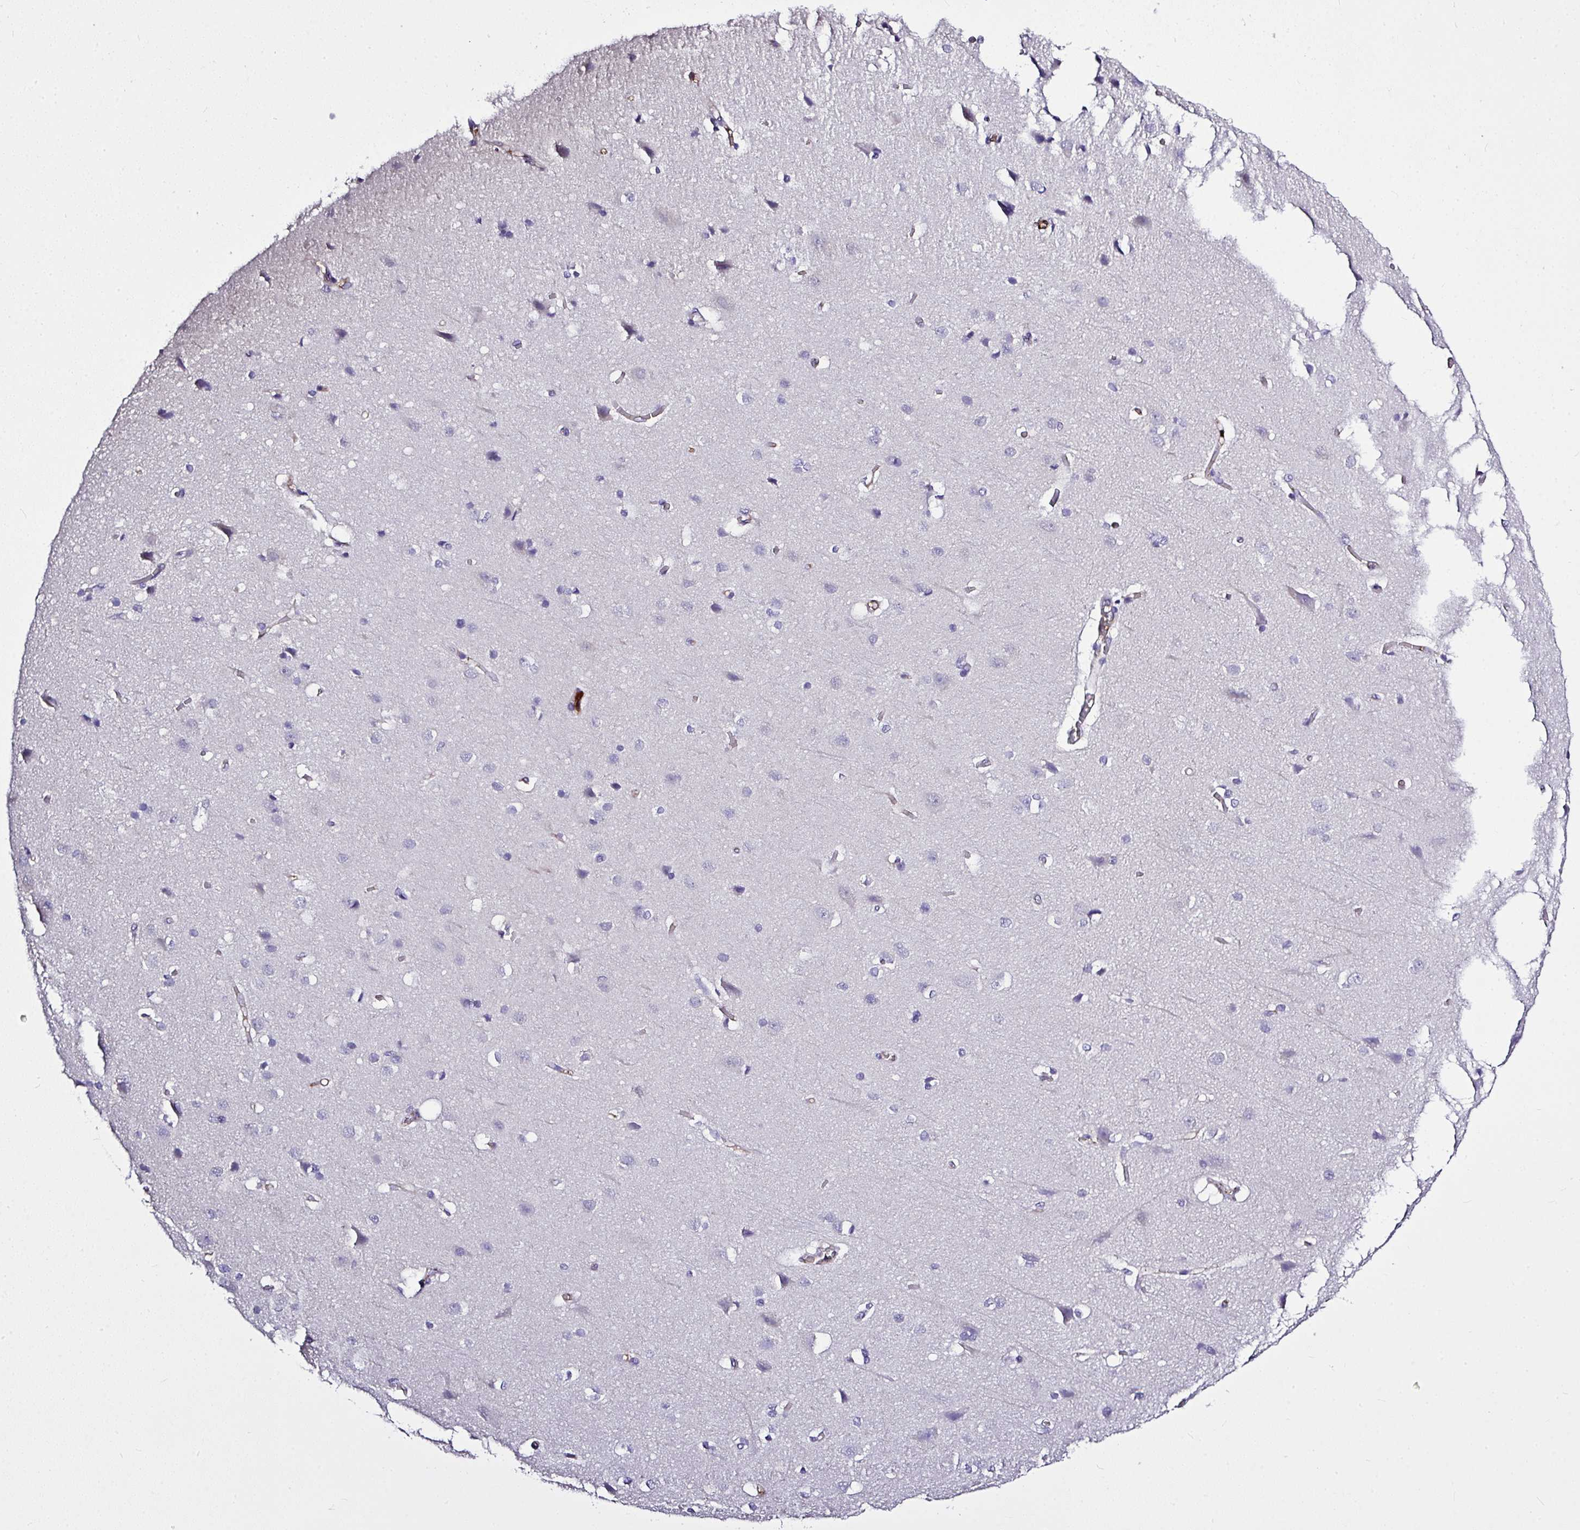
{"staining": {"intensity": "negative", "quantity": "none", "location": "none"}, "tissue": "cerebral cortex", "cell_type": "Endothelial cells", "image_type": "normal", "snomed": [{"axis": "morphology", "description": "Normal tissue, NOS"}, {"axis": "topography", "description": "Cerebral cortex"}], "caption": "High magnification brightfield microscopy of normal cerebral cortex stained with DAB (brown) and counterstained with hematoxylin (blue): endothelial cells show no significant staining.", "gene": "ZNF813", "patient": {"sex": "male", "age": 37}}